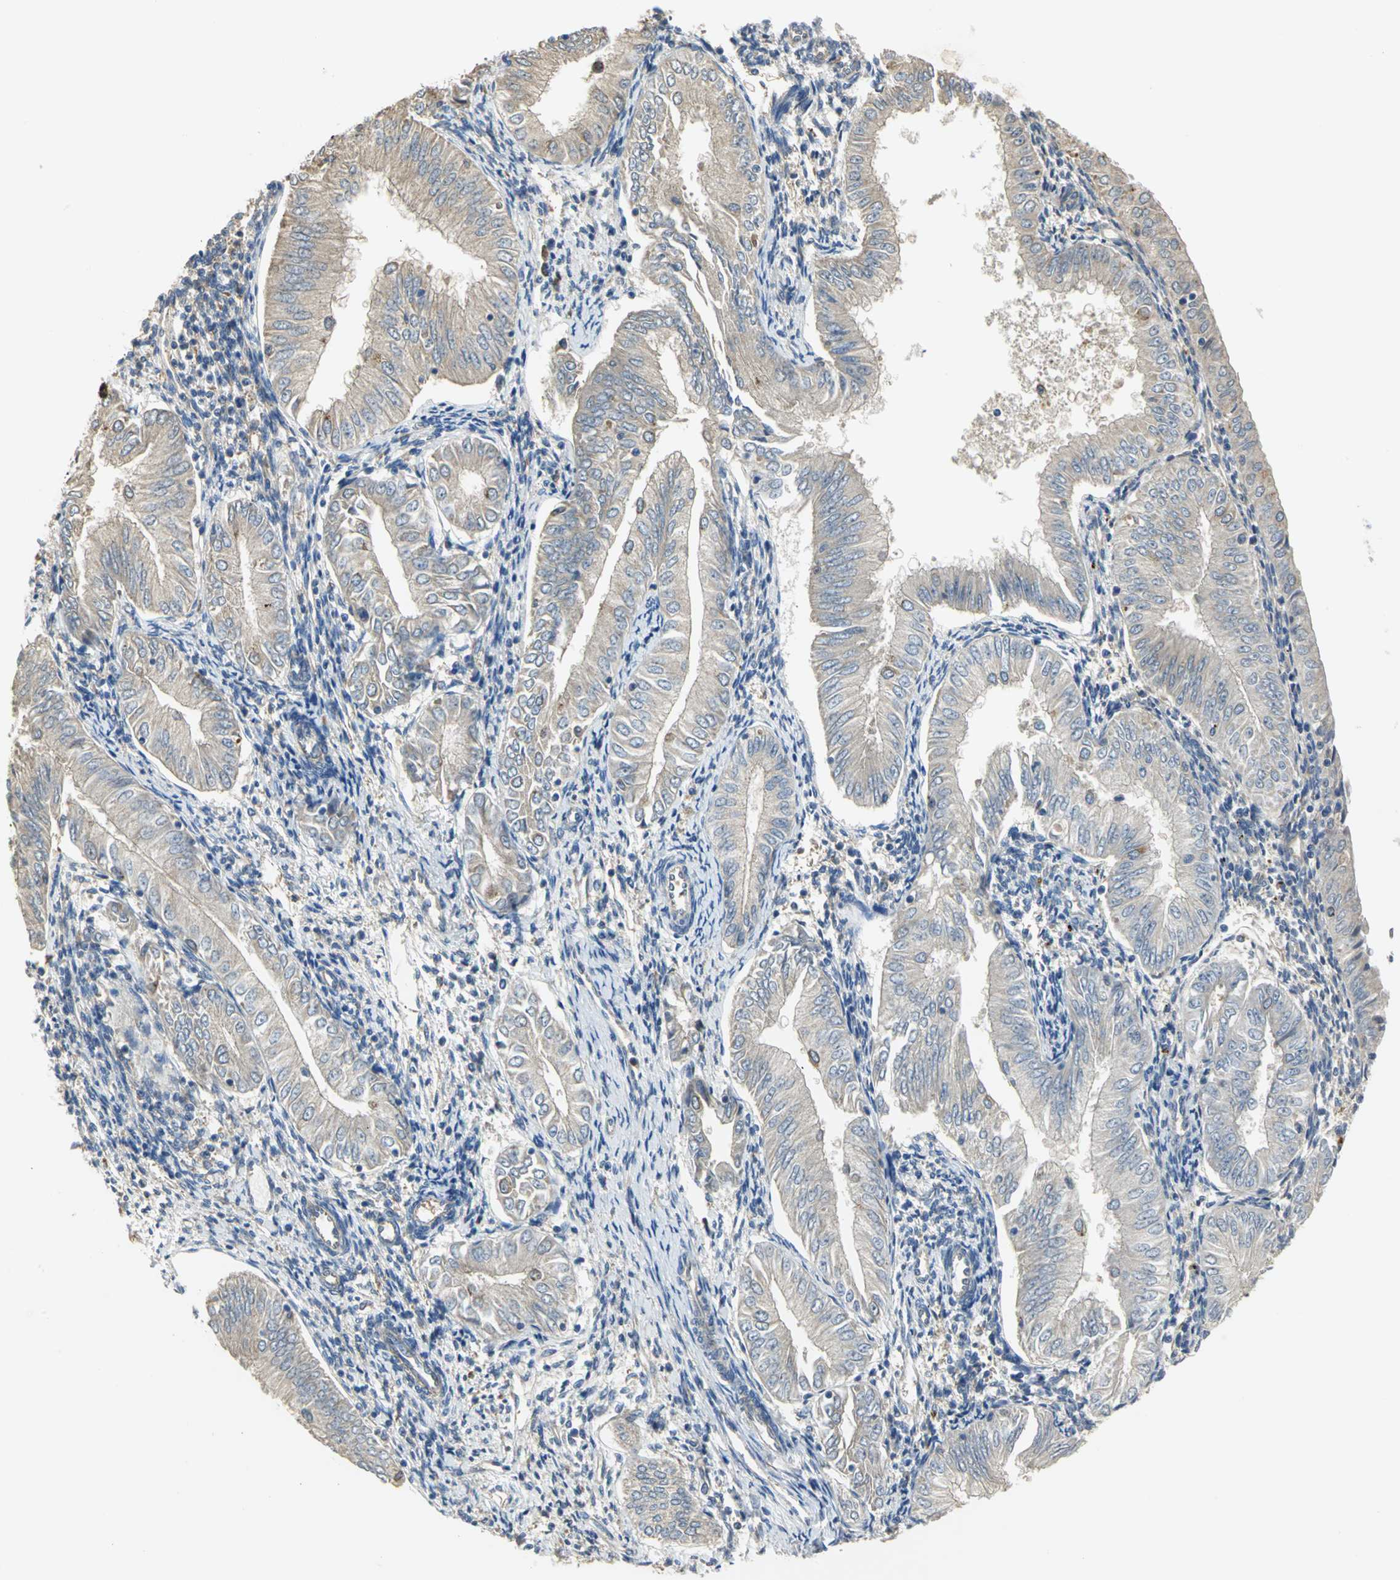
{"staining": {"intensity": "negative", "quantity": "none", "location": "none"}, "tissue": "endometrial cancer", "cell_type": "Tumor cells", "image_type": "cancer", "snomed": [{"axis": "morphology", "description": "Adenocarcinoma, NOS"}, {"axis": "topography", "description": "Endometrium"}], "caption": "Immunohistochemistry (IHC) image of neoplastic tissue: human endometrial cancer (adenocarcinoma) stained with DAB shows no significant protein expression in tumor cells.", "gene": "DIAPH2", "patient": {"sex": "female", "age": 53}}